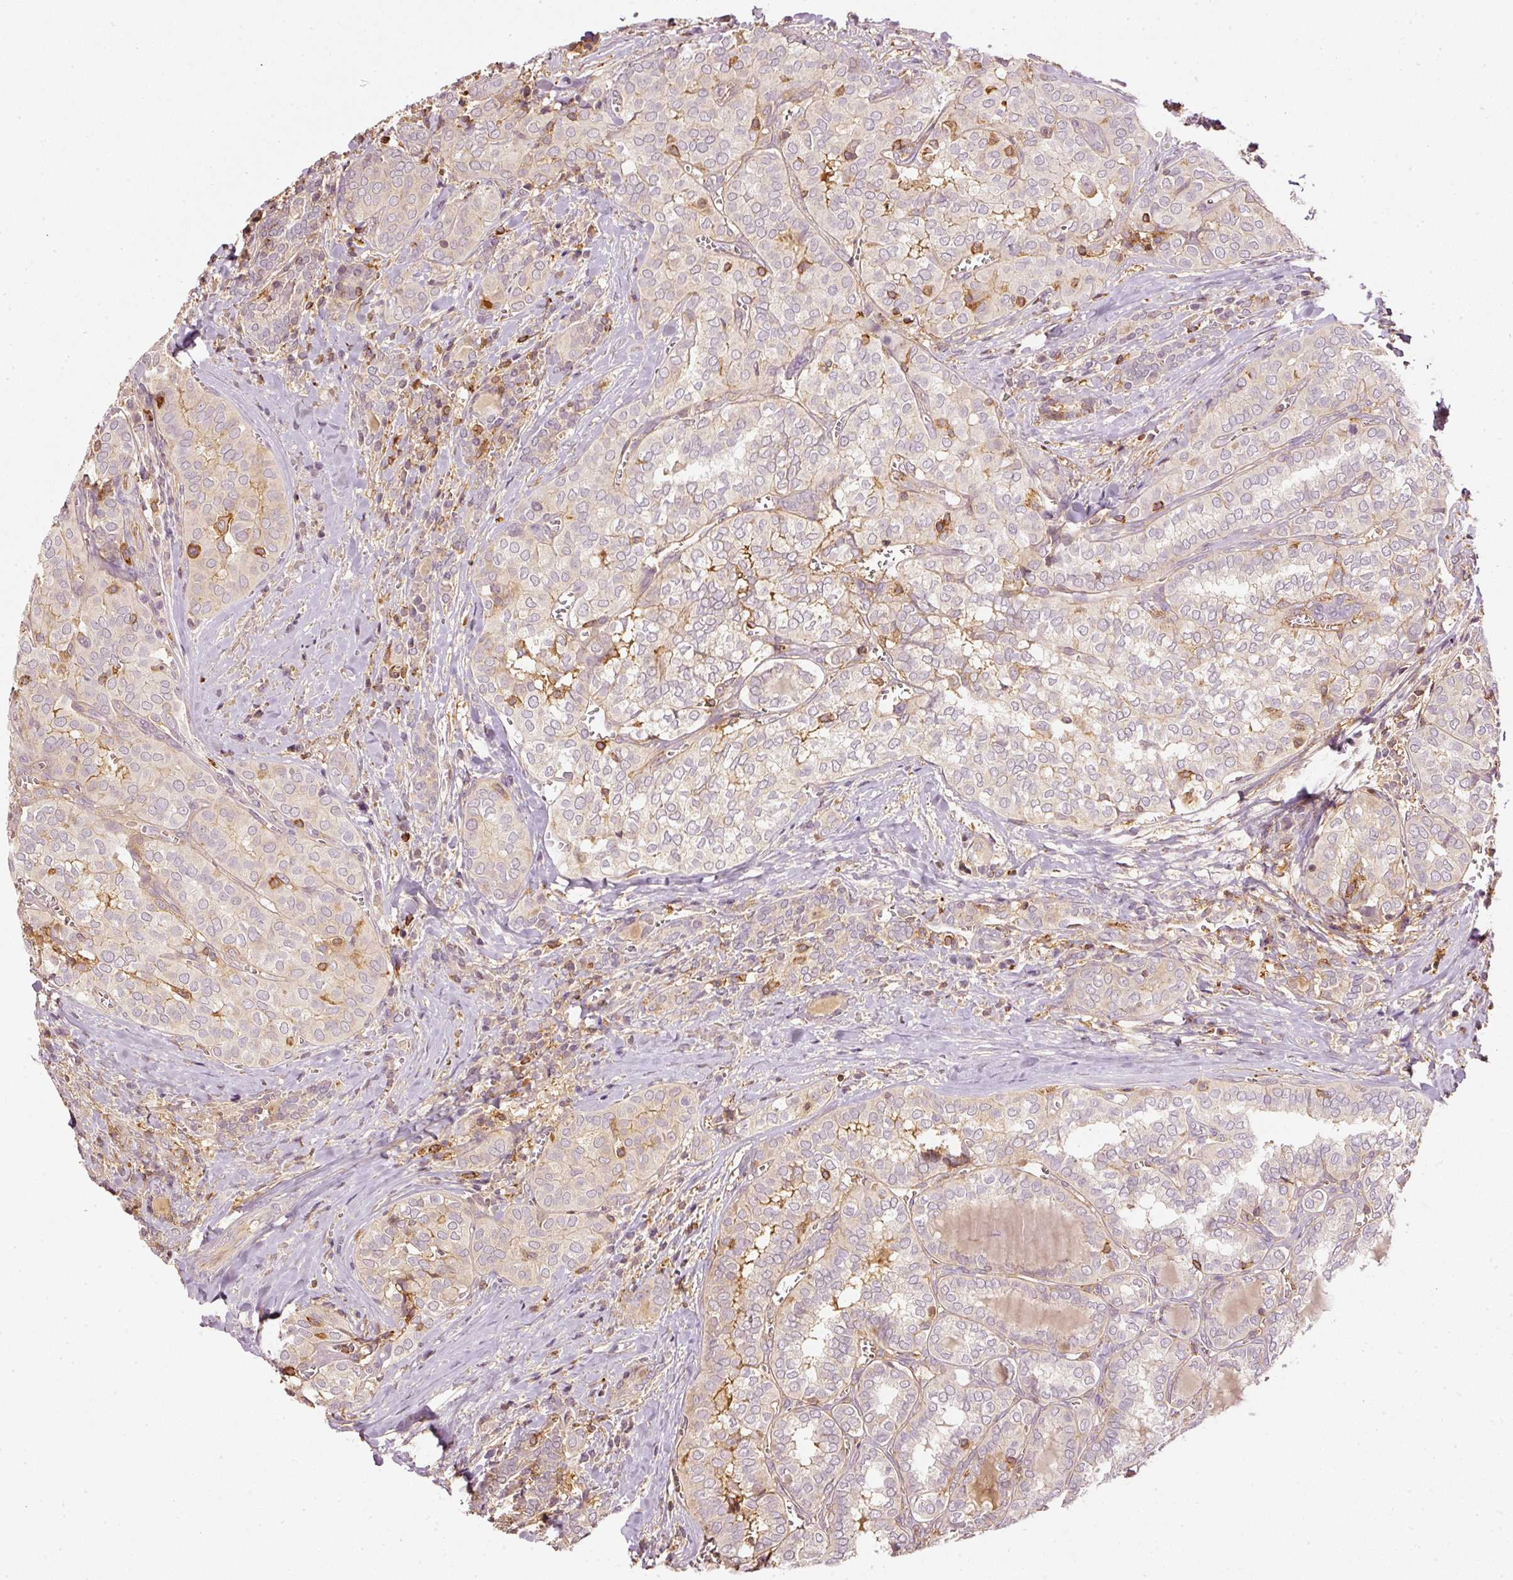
{"staining": {"intensity": "negative", "quantity": "none", "location": "none"}, "tissue": "thyroid cancer", "cell_type": "Tumor cells", "image_type": "cancer", "snomed": [{"axis": "morphology", "description": "Papillary adenocarcinoma, NOS"}, {"axis": "topography", "description": "Thyroid gland"}], "caption": "Immunohistochemistry photomicrograph of neoplastic tissue: human papillary adenocarcinoma (thyroid) stained with DAB shows no significant protein expression in tumor cells.", "gene": "EVL", "patient": {"sex": "female", "age": 30}}